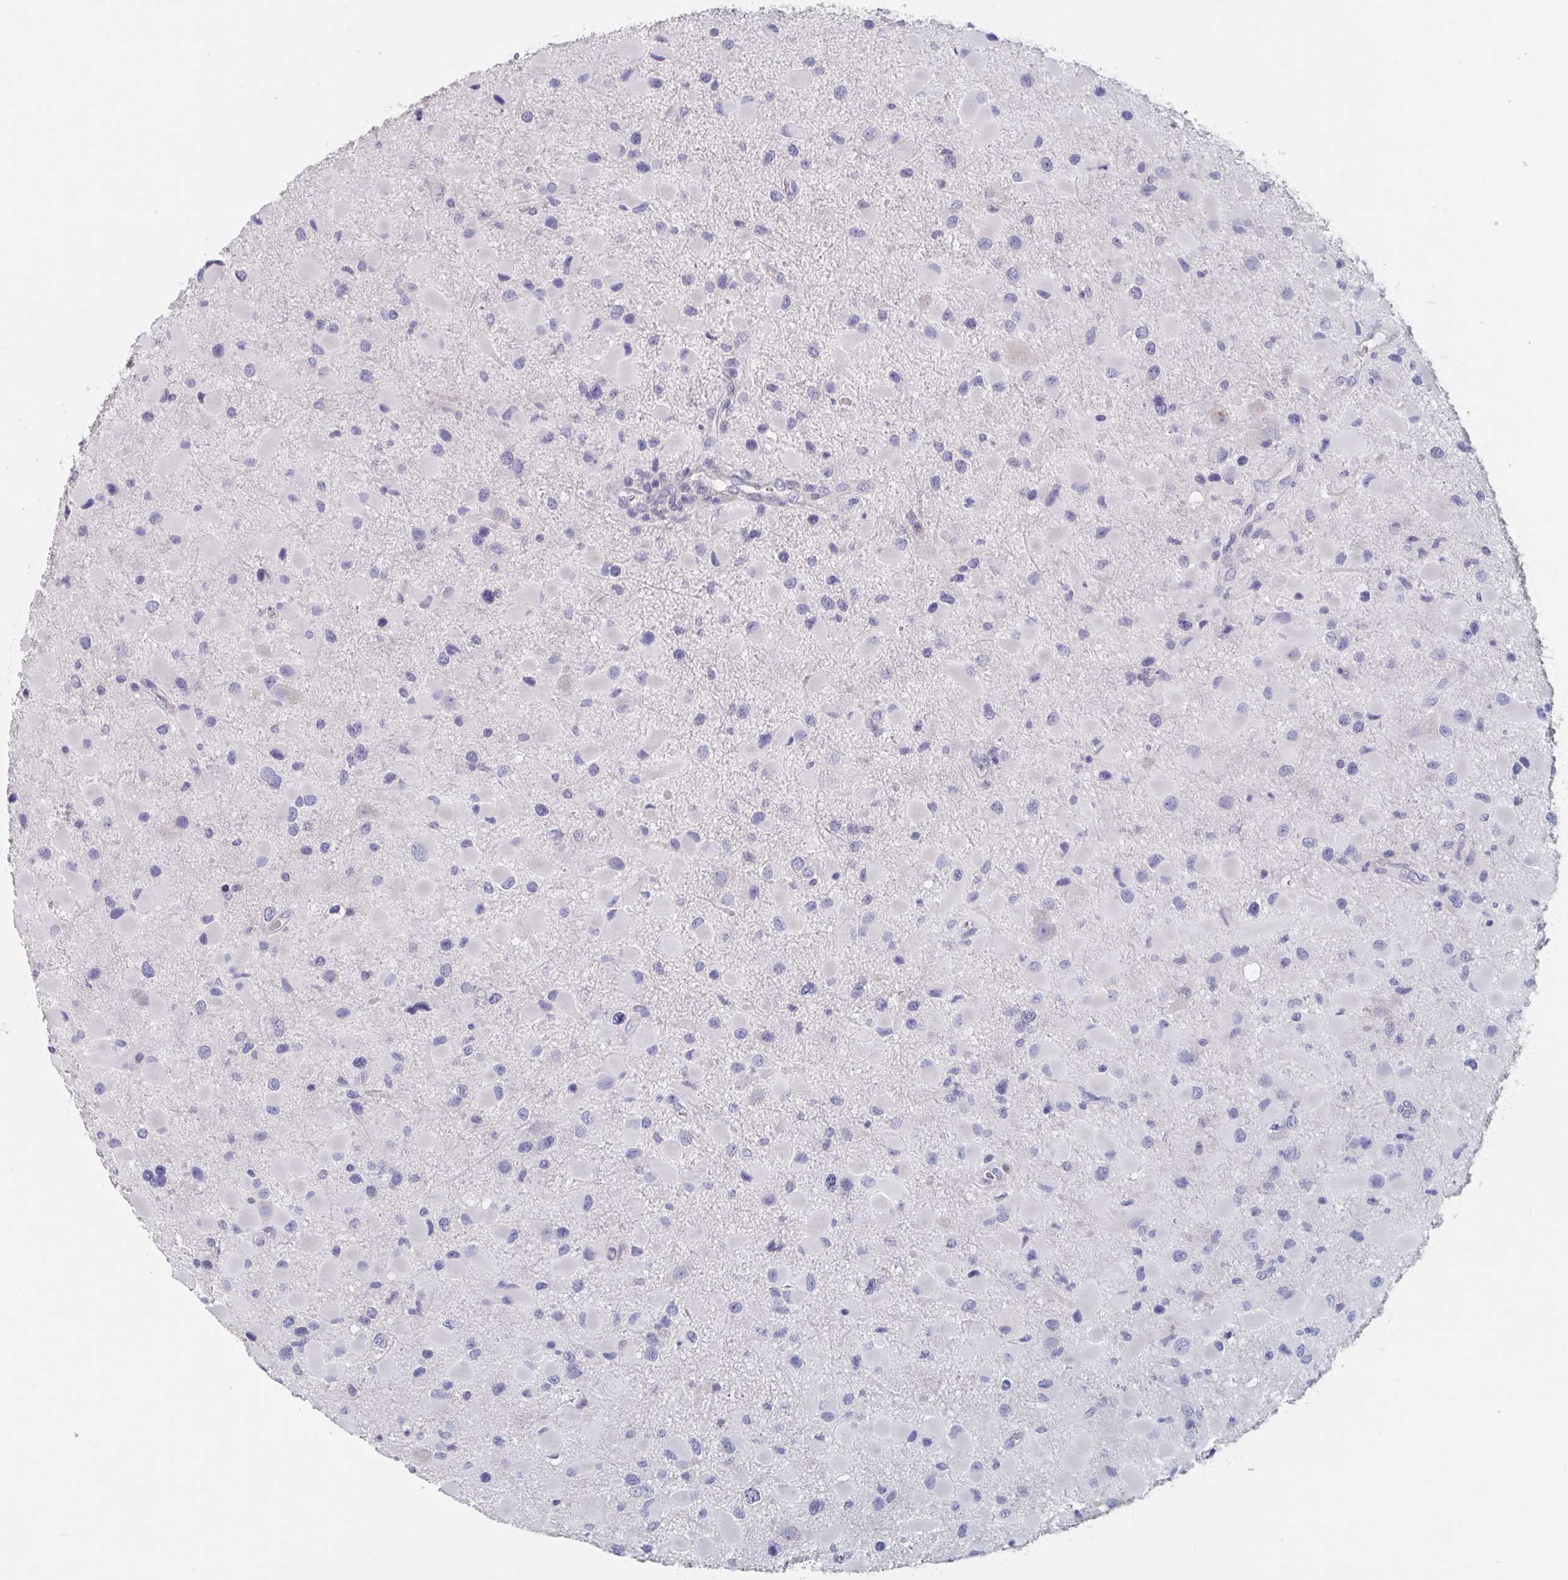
{"staining": {"intensity": "negative", "quantity": "none", "location": "none"}, "tissue": "glioma", "cell_type": "Tumor cells", "image_type": "cancer", "snomed": [{"axis": "morphology", "description": "Glioma, malignant, Low grade"}, {"axis": "topography", "description": "Brain"}], "caption": "DAB immunohistochemical staining of human malignant low-grade glioma exhibits no significant positivity in tumor cells.", "gene": "ABHD16A", "patient": {"sex": "female", "age": 32}}